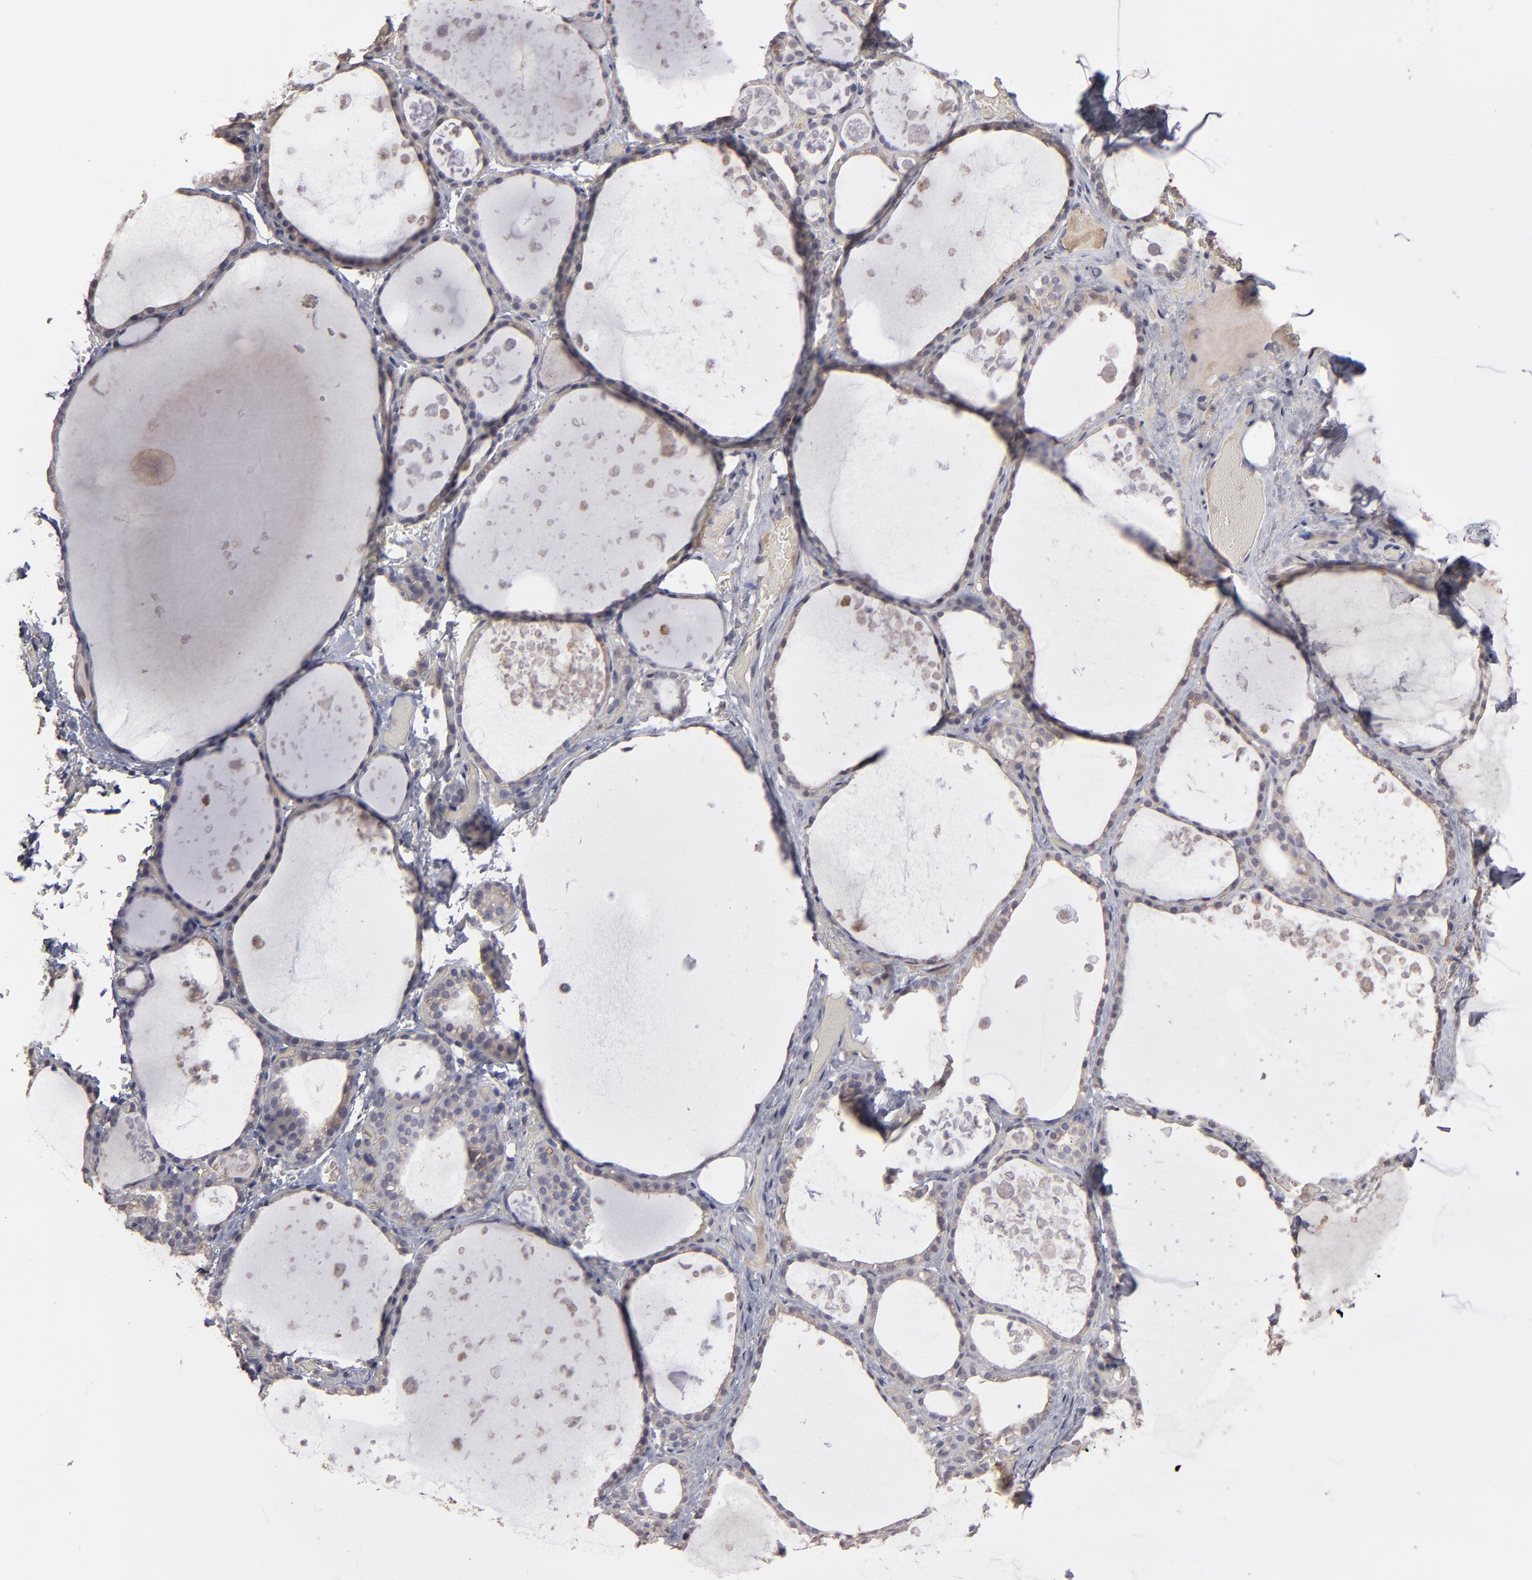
{"staining": {"intensity": "weak", "quantity": "25%-75%", "location": "cytoplasmic/membranous"}, "tissue": "thyroid gland", "cell_type": "Glandular cells", "image_type": "normal", "snomed": [{"axis": "morphology", "description": "Normal tissue, NOS"}, {"axis": "topography", "description": "Thyroid gland"}], "caption": "Immunohistochemistry photomicrograph of benign thyroid gland: human thyroid gland stained using IHC reveals low levels of weak protein expression localized specifically in the cytoplasmic/membranous of glandular cells, appearing as a cytoplasmic/membranous brown color.", "gene": "ITGB5", "patient": {"sex": "male", "age": 61}}